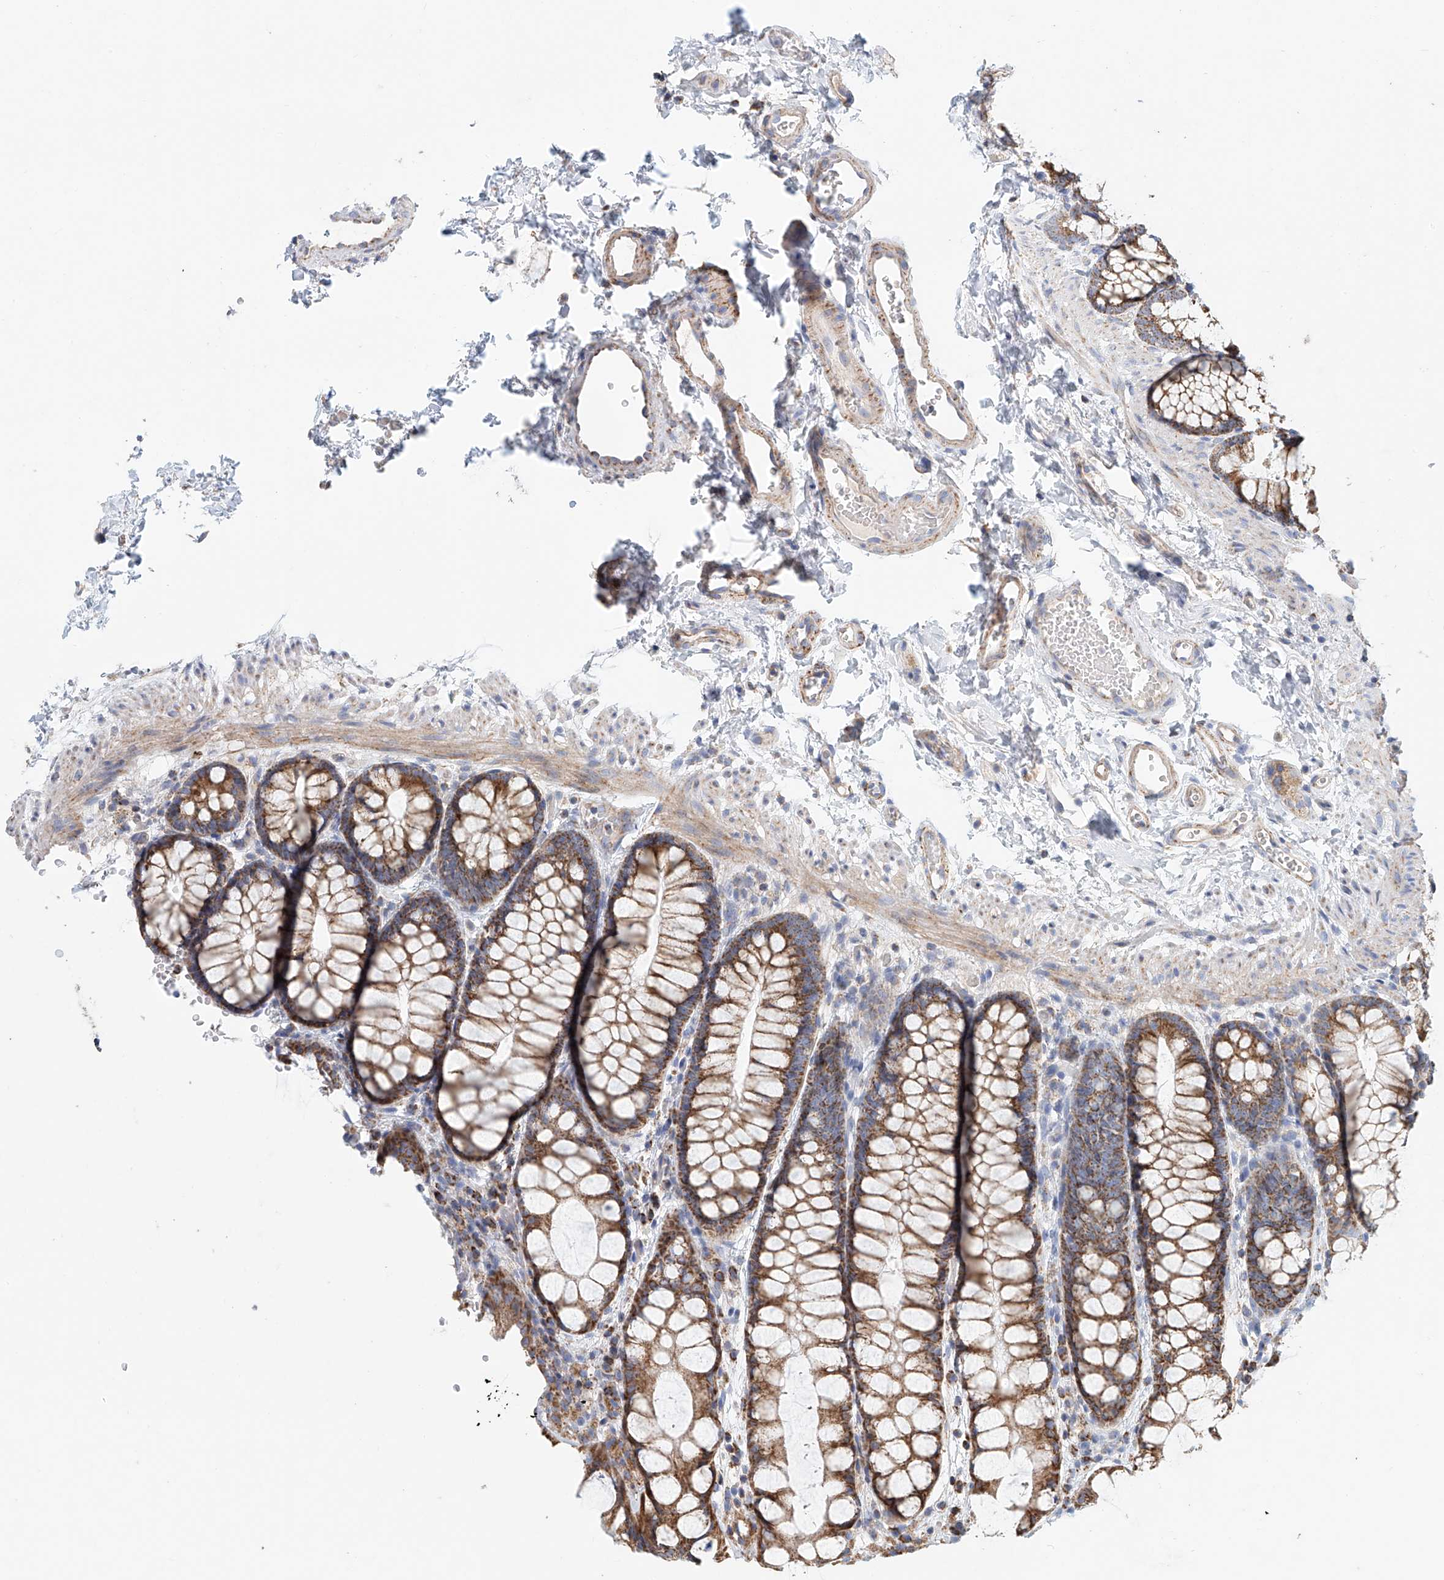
{"staining": {"intensity": "moderate", "quantity": "25%-75%", "location": "cytoplasmic/membranous"}, "tissue": "colon", "cell_type": "Endothelial cells", "image_type": "normal", "snomed": [{"axis": "morphology", "description": "Normal tissue, NOS"}, {"axis": "topography", "description": "Colon"}], "caption": "A high-resolution photomicrograph shows immunohistochemistry (IHC) staining of normal colon, which displays moderate cytoplasmic/membranous staining in approximately 25%-75% of endothelial cells. (Brightfield microscopy of DAB IHC at high magnification).", "gene": "MCL1", "patient": {"sex": "male", "age": 47}}